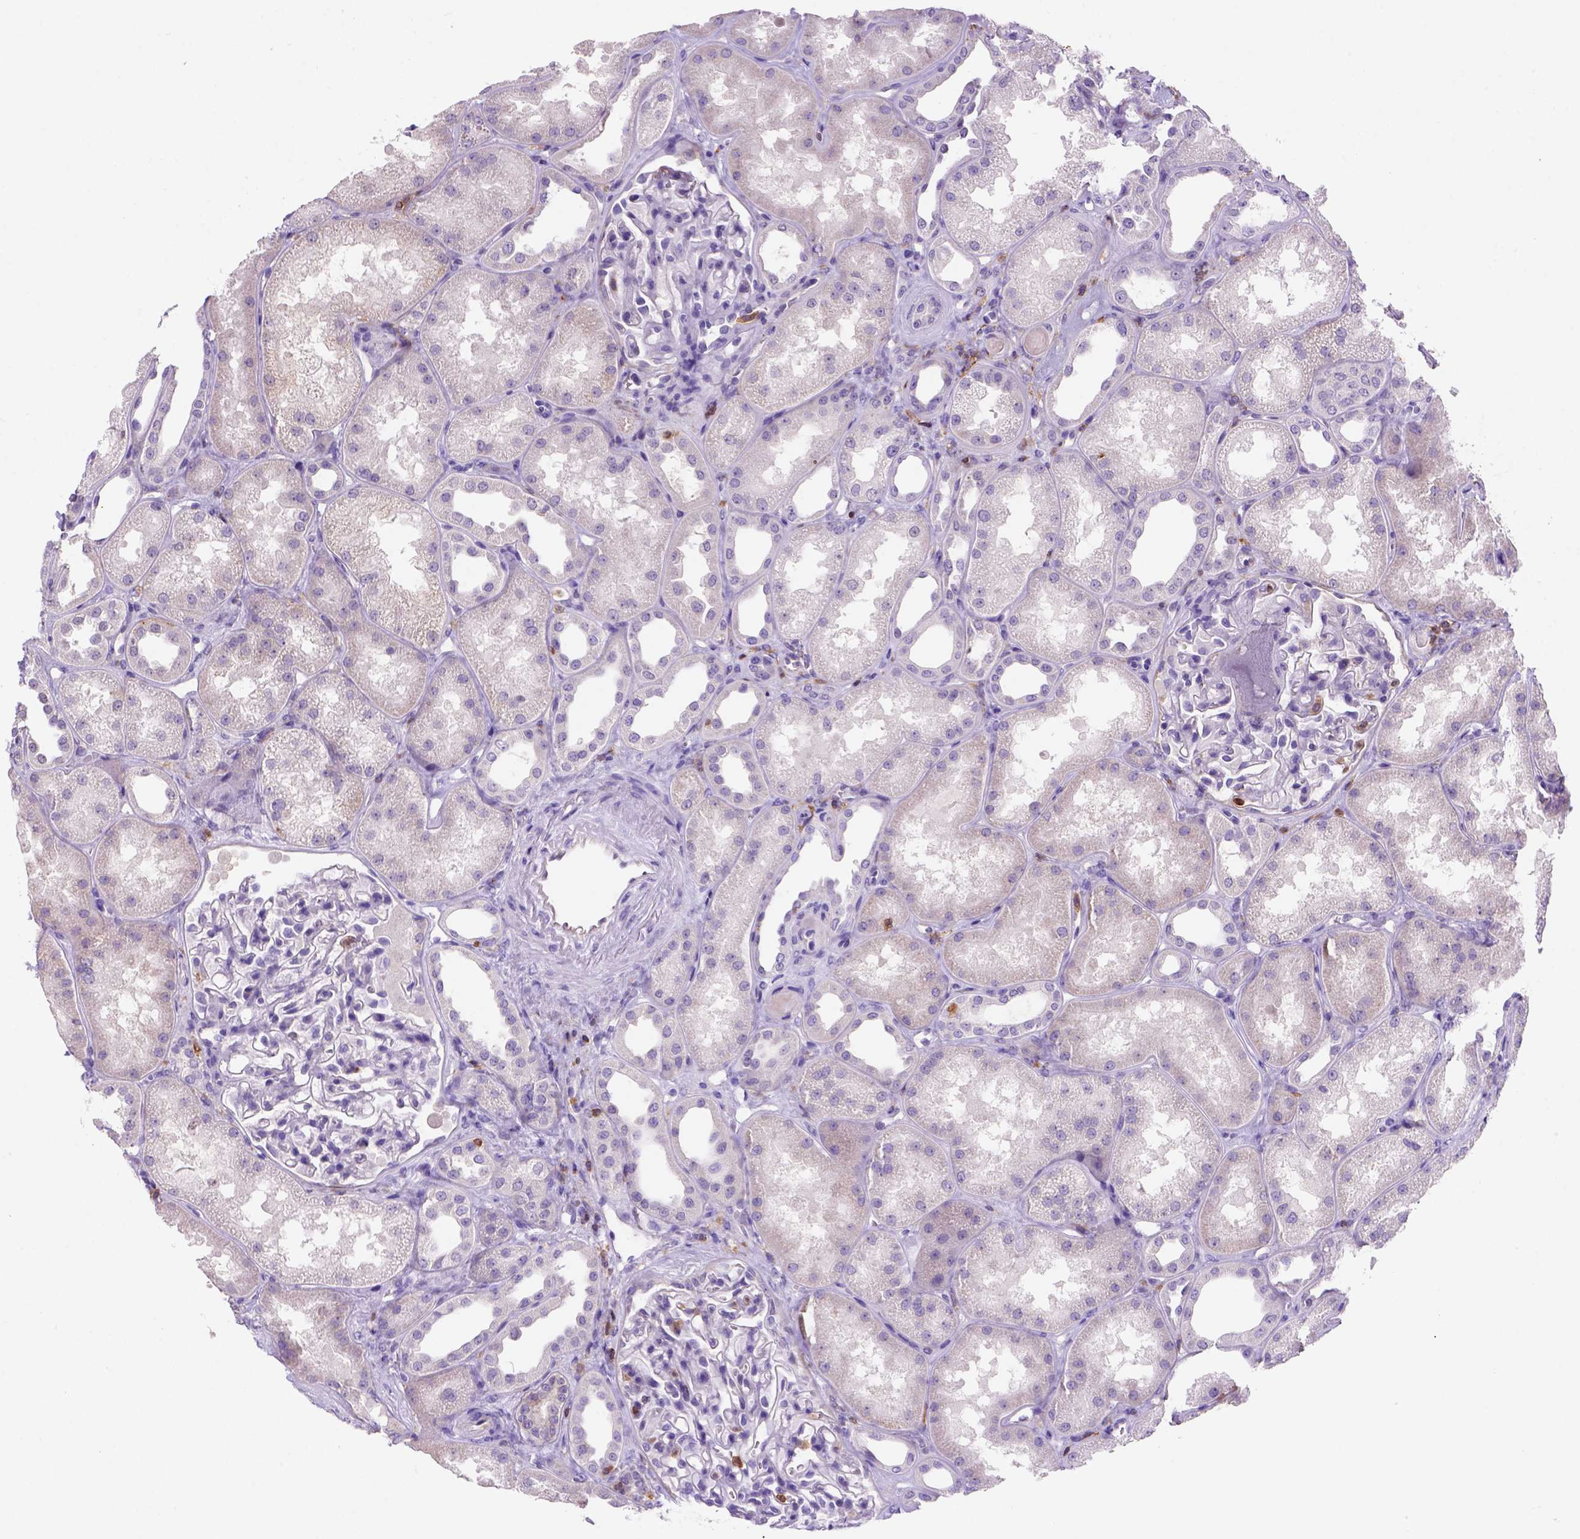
{"staining": {"intensity": "negative", "quantity": "none", "location": "none"}, "tissue": "kidney", "cell_type": "Cells in glomeruli", "image_type": "normal", "snomed": [{"axis": "morphology", "description": "Normal tissue, NOS"}, {"axis": "topography", "description": "Kidney"}], "caption": "DAB immunohistochemical staining of unremarkable human kidney demonstrates no significant expression in cells in glomeruli. (Stains: DAB (3,3'-diaminobenzidine) immunohistochemistry (IHC) with hematoxylin counter stain, Microscopy: brightfield microscopy at high magnification).", "gene": "INPP5D", "patient": {"sex": "male", "age": 61}}